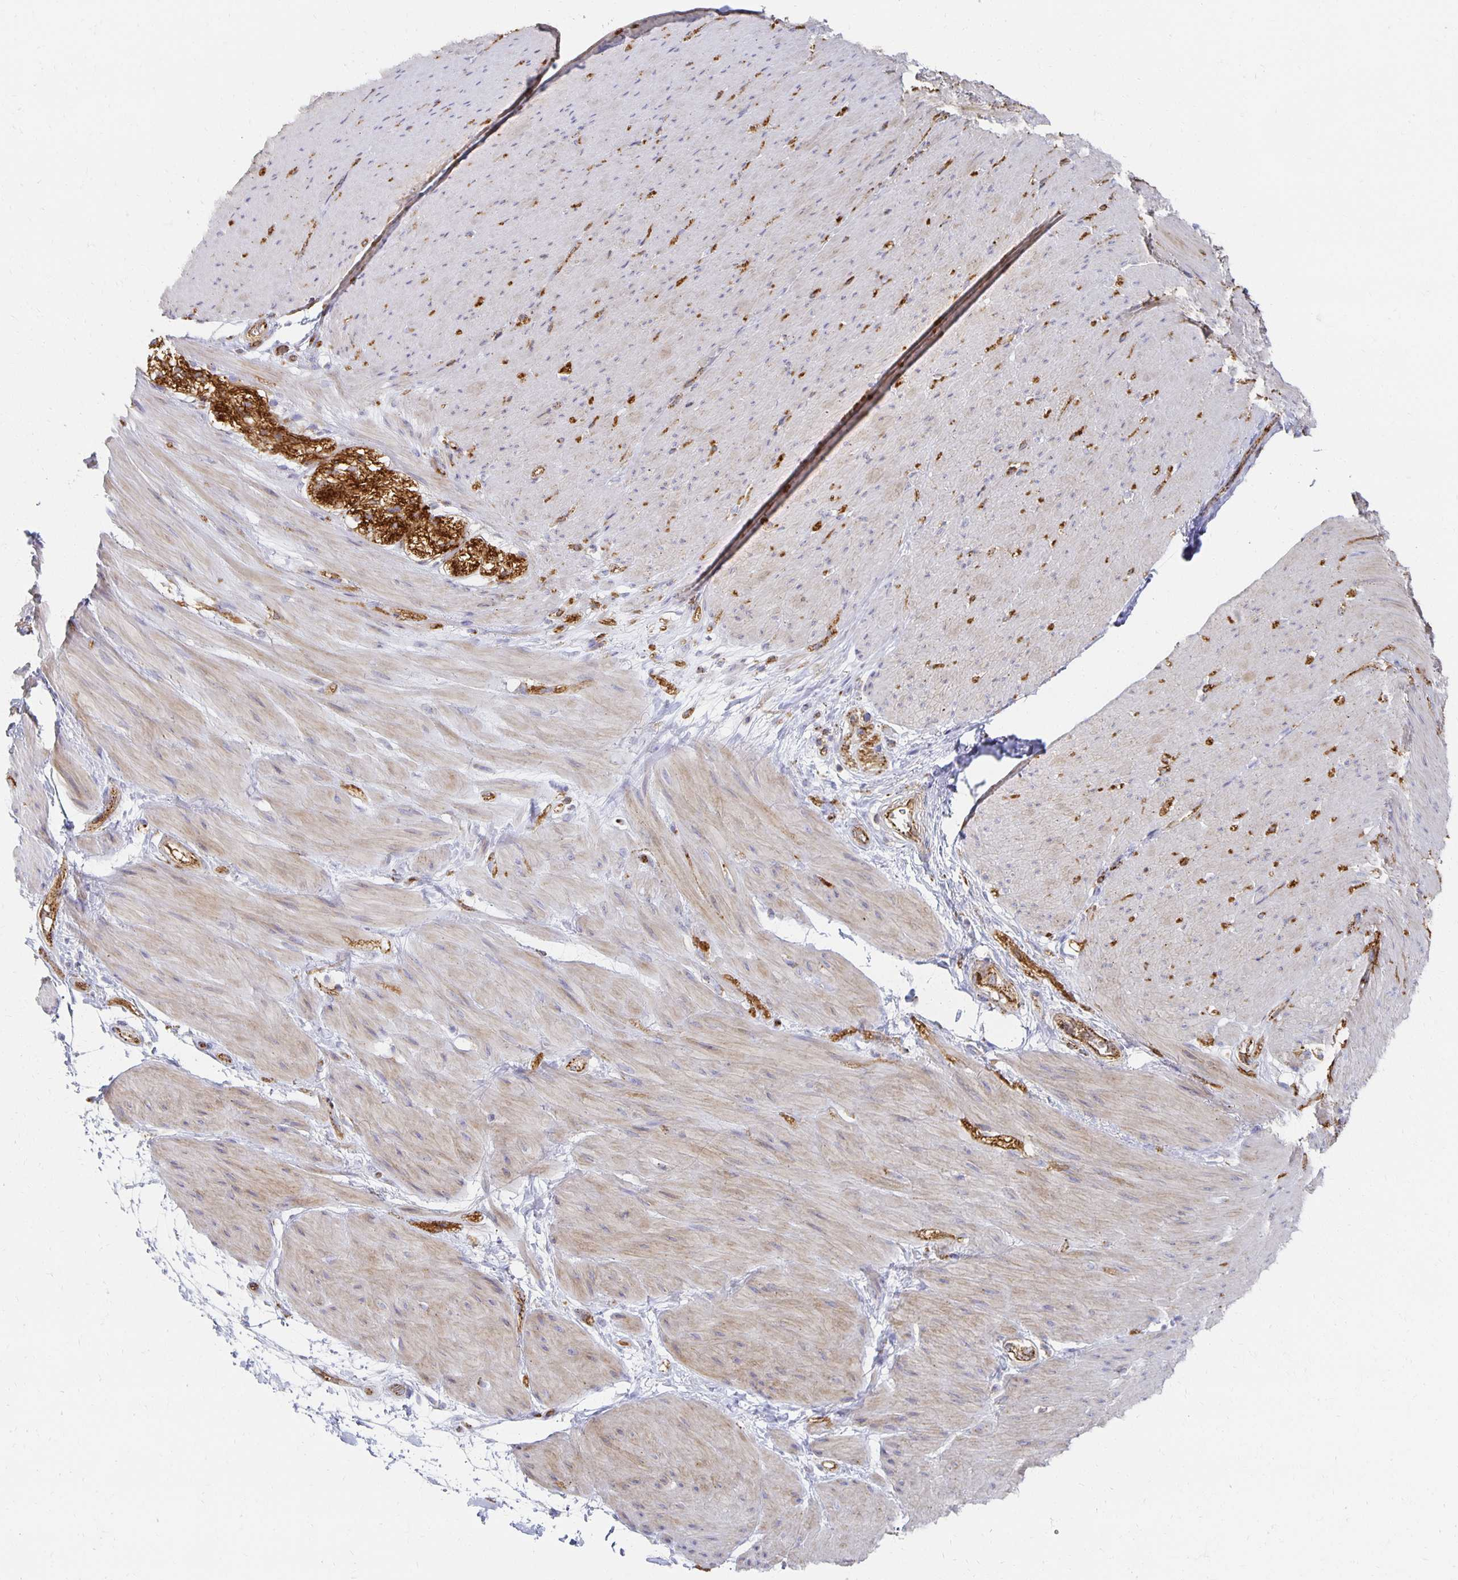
{"staining": {"intensity": "weak", "quantity": "25%-75%", "location": "cytoplasmic/membranous"}, "tissue": "smooth muscle", "cell_type": "Smooth muscle cells", "image_type": "normal", "snomed": [{"axis": "morphology", "description": "Normal tissue, NOS"}, {"axis": "topography", "description": "Smooth muscle"}, {"axis": "topography", "description": "Rectum"}], "caption": "Immunohistochemistry (IHC) image of benign smooth muscle: human smooth muscle stained using IHC displays low levels of weak protein expression localized specifically in the cytoplasmic/membranous of smooth muscle cells, appearing as a cytoplasmic/membranous brown color.", "gene": "TAAR1", "patient": {"sex": "male", "age": 53}}